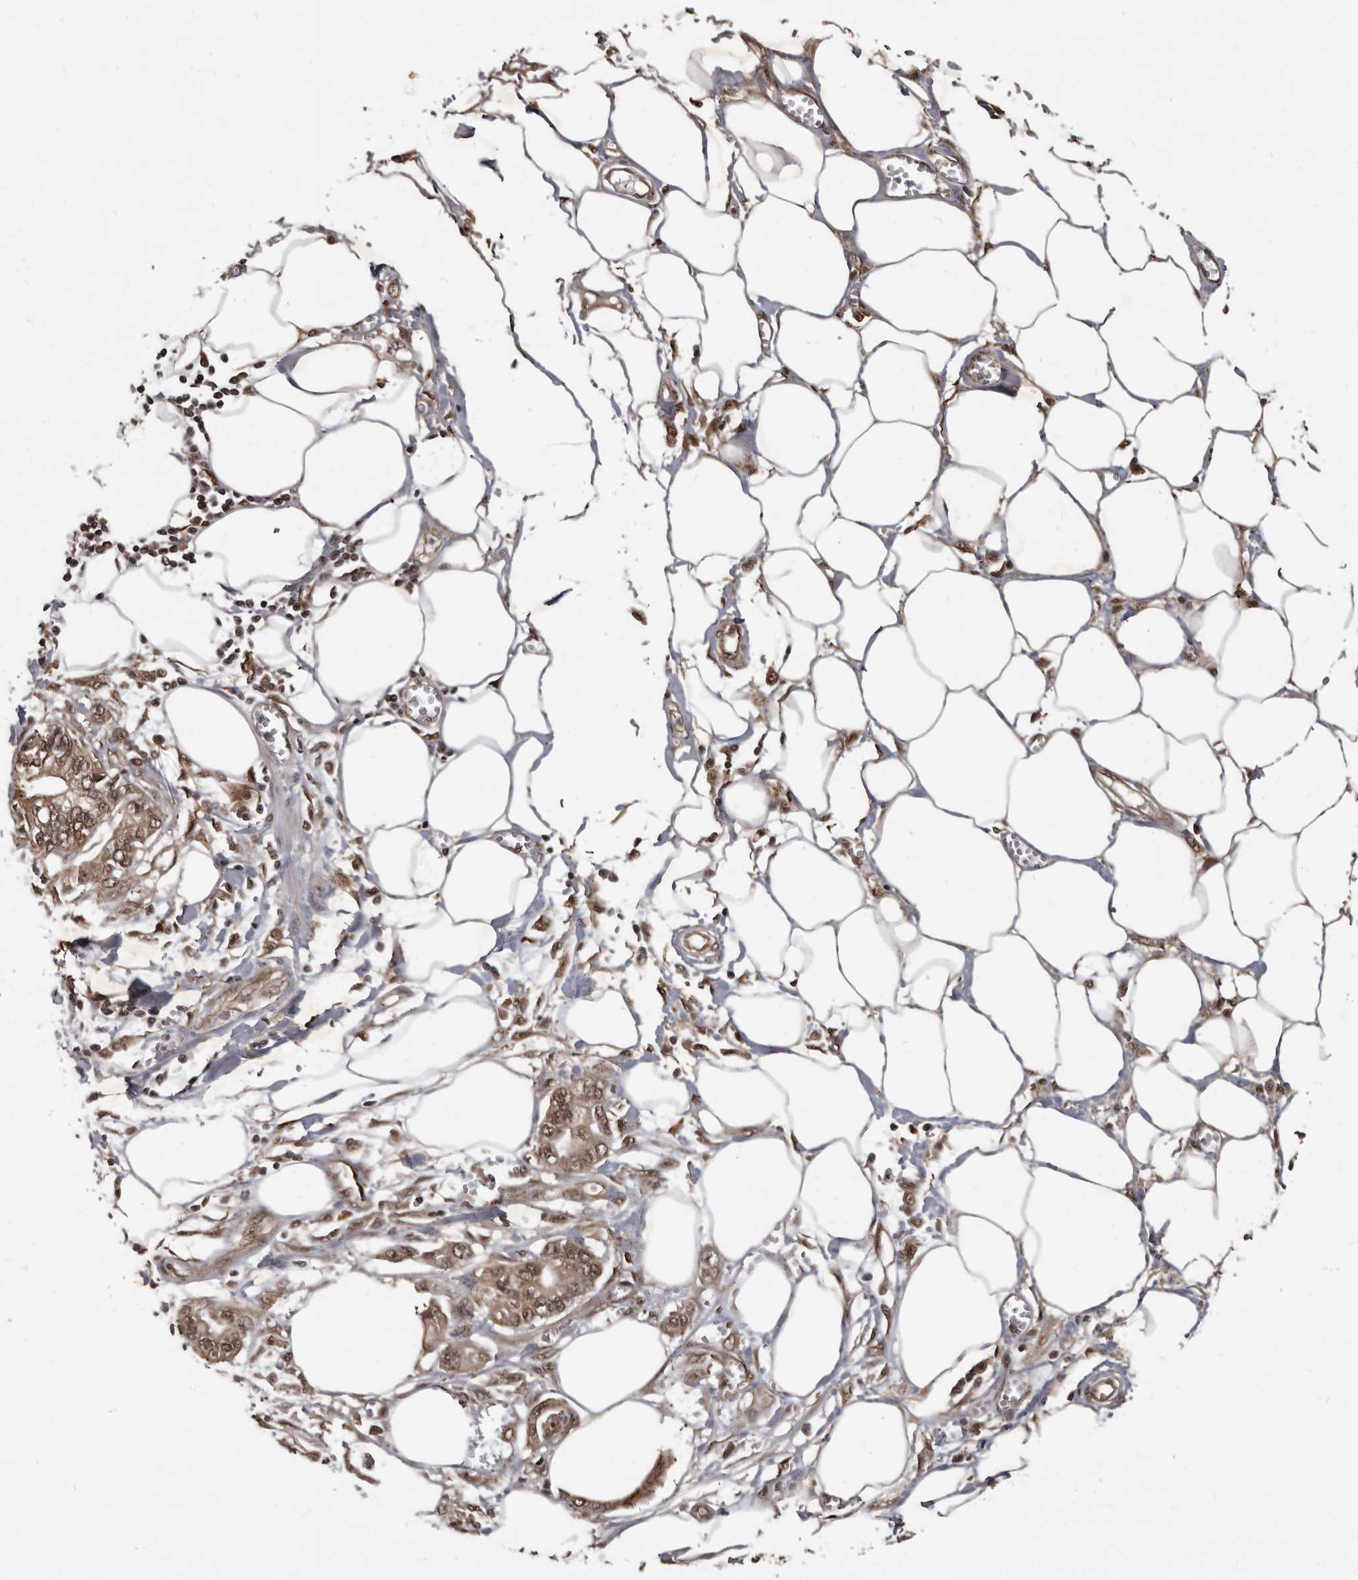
{"staining": {"intensity": "moderate", "quantity": ">75%", "location": "cytoplasmic/membranous,nuclear"}, "tissue": "pancreatic cancer", "cell_type": "Tumor cells", "image_type": "cancer", "snomed": [{"axis": "morphology", "description": "Adenocarcinoma, NOS"}, {"axis": "topography", "description": "Pancreas"}], "caption": "This is a histology image of IHC staining of pancreatic adenocarcinoma, which shows moderate expression in the cytoplasmic/membranous and nuclear of tumor cells.", "gene": "AHR", "patient": {"sex": "male", "age": 56}}